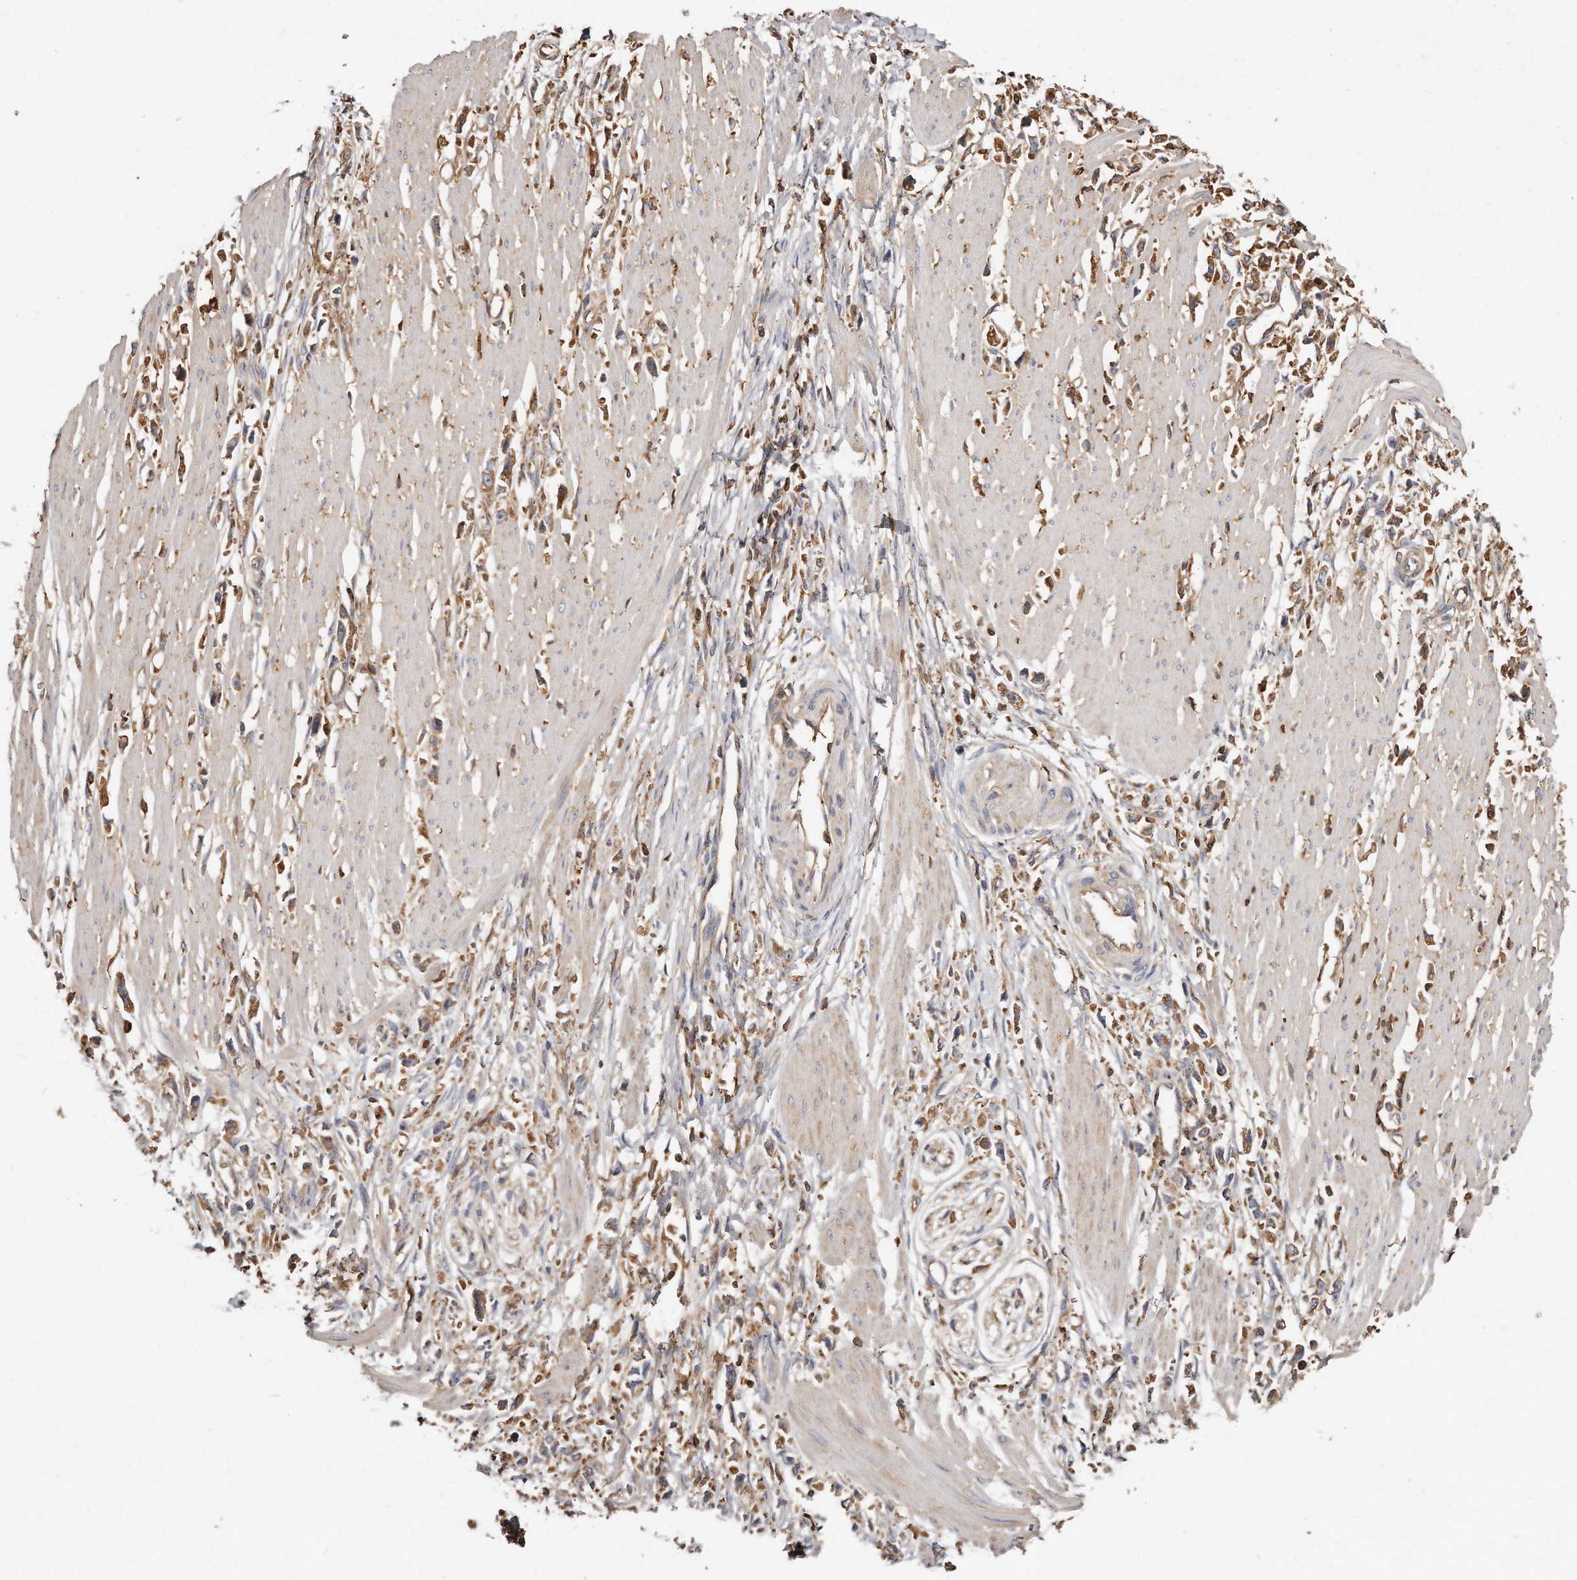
{"staining": {"intensity": "moderate", "quantity": ">75%", "location": "cytoplasmic/membranous"}, "tissue": "stomach cancer", "cell_type": "Tumor cells", "image_type": "cancer", "snomed": [{"axis": "morphology", "description": "Adenocarcinoma, NOS"}, {"axis": "topography", "description": "Stomach"}], "caption": "Immunohistochemical staining of human stomach adenocarcinoma reveals moderate cytoplasmic/membranous protein expression in about >75% of tumor cells.", "gene": "CAP1", "patient": {"sex": "female", "age": 59}}